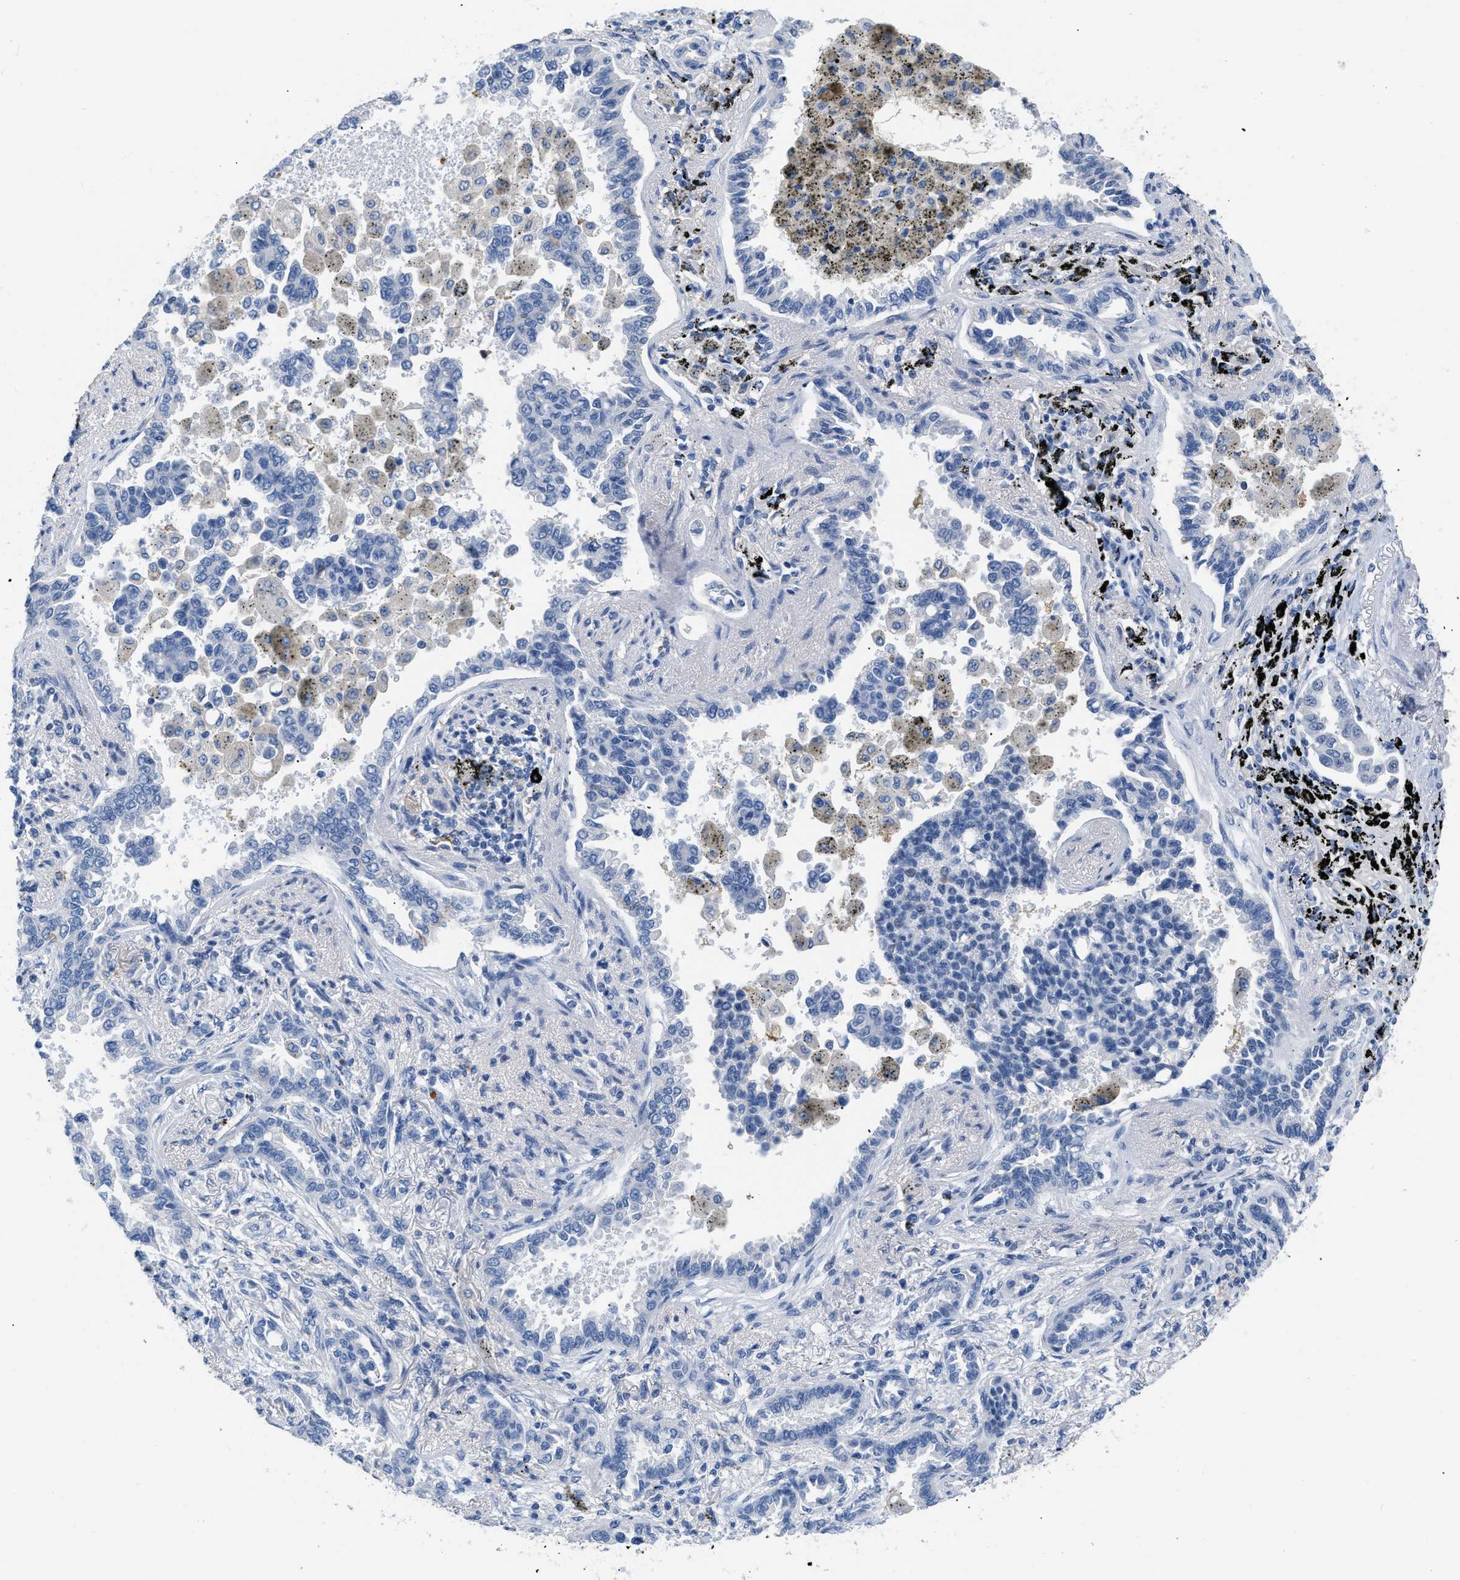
{"staining": {"intensity": "negative", "quantity": "none", "location": "none"}, "tissue": "lung cancer", "cell_type": "Tumor cells", "image_type": "cancer", "snomed": [{"axis": "morphology", "description": "Normal tissue, NOS"}, {"axis": "morphology", "description": "Adenocarcinoma, NOS"}, {"axis": "topography", "description": "Lung"}], "caption": "Tumor cells show no significant expression in lung adenocarcinoma.", "gene": "BOLL", "patient": {"sex": "male", "age": 59}}